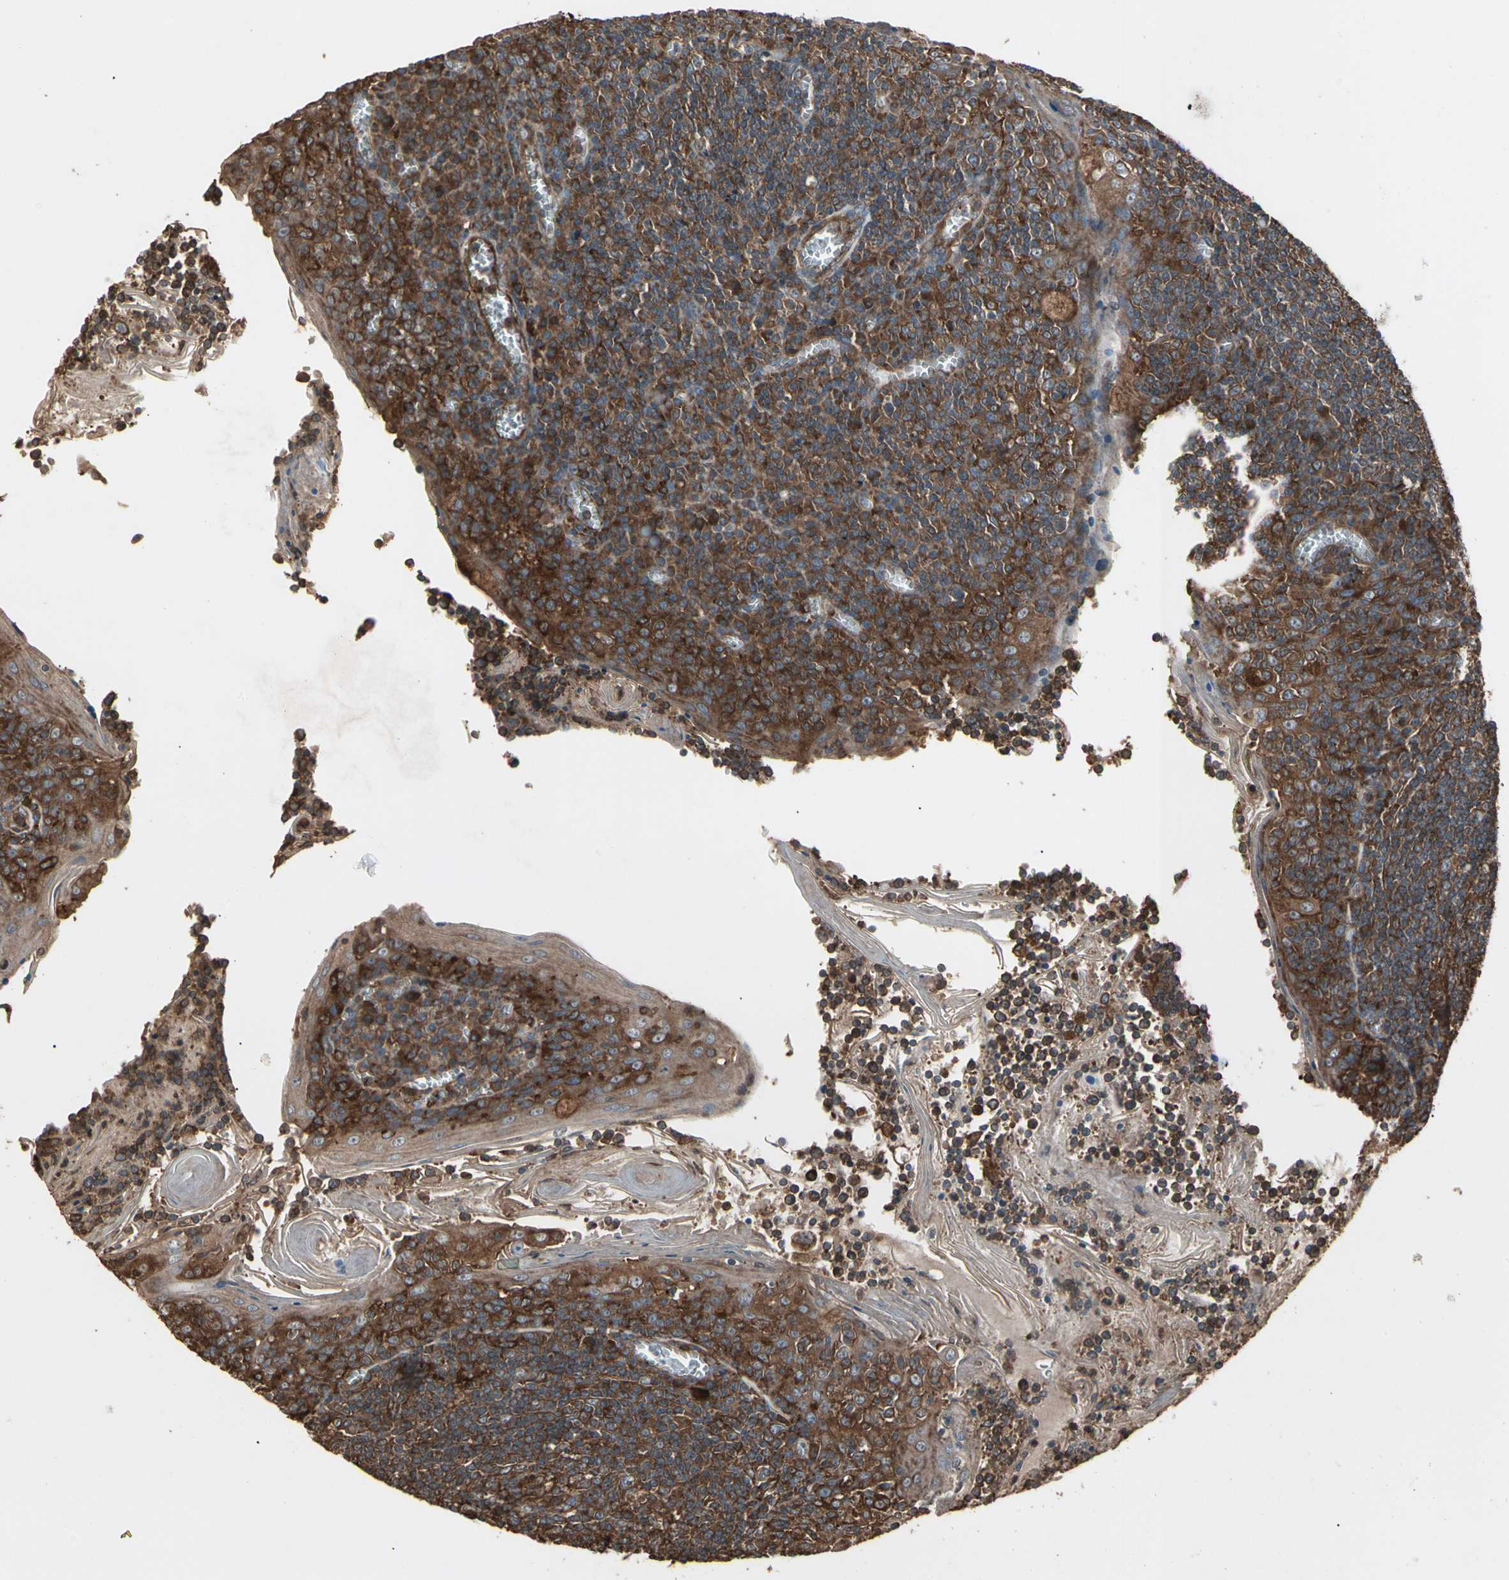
{"staining": {"intensity": "strong", "quantity": ">75%", "location": "cytoplasmic/membranous"}, "tissue": "tonsil", "cell_type": "Germinal center cells", "image_type": "normal", "snomed": [{"axis": "morphology", "description": "Normal tissue, NOS"}, {"axis": "topography", "description": "Tonsil"}], "caption": "Approximately >75% of germinal center cells in unremarkable tonsil reveal strong cytoplasmic/membranous protein positivity as visualized by brown immunohistochemical staining.", "gene": "AGBL2", "patient": {"sex": "male", "age": 31}}